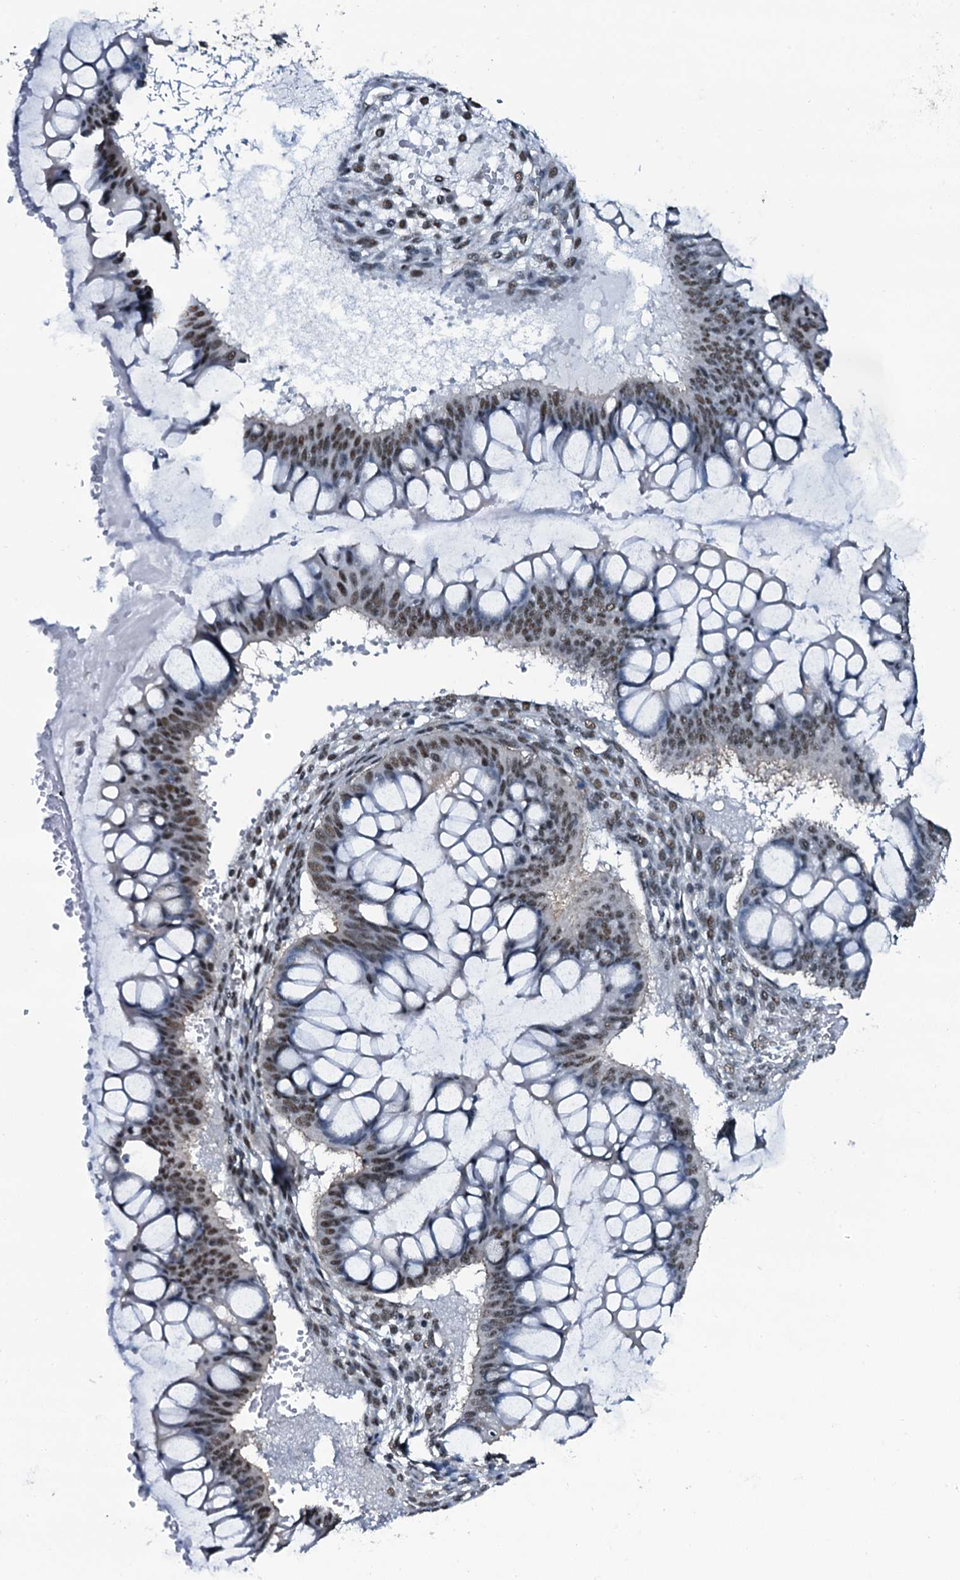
{"staining": {"intensity": "weak", "quantity": "25%-75%", "location": "nuclear"}, "tissue": "ovarian cancer", "cell_type": "Tumor cells", "image_type": "cancer", "snomed": [{"axis": "morphology", "description": "Cystadenocarcinoma, mucinous, NOS"}, {"axis": "topography", "description": "Ovary"}], "caption": "This is a photomicrograph of IHC staining of ovarian cancer, which shows weak expression in the nuclear of tumor cells.", "gene": "CWC15", "patient": {"sex": "female", "age": 73}}